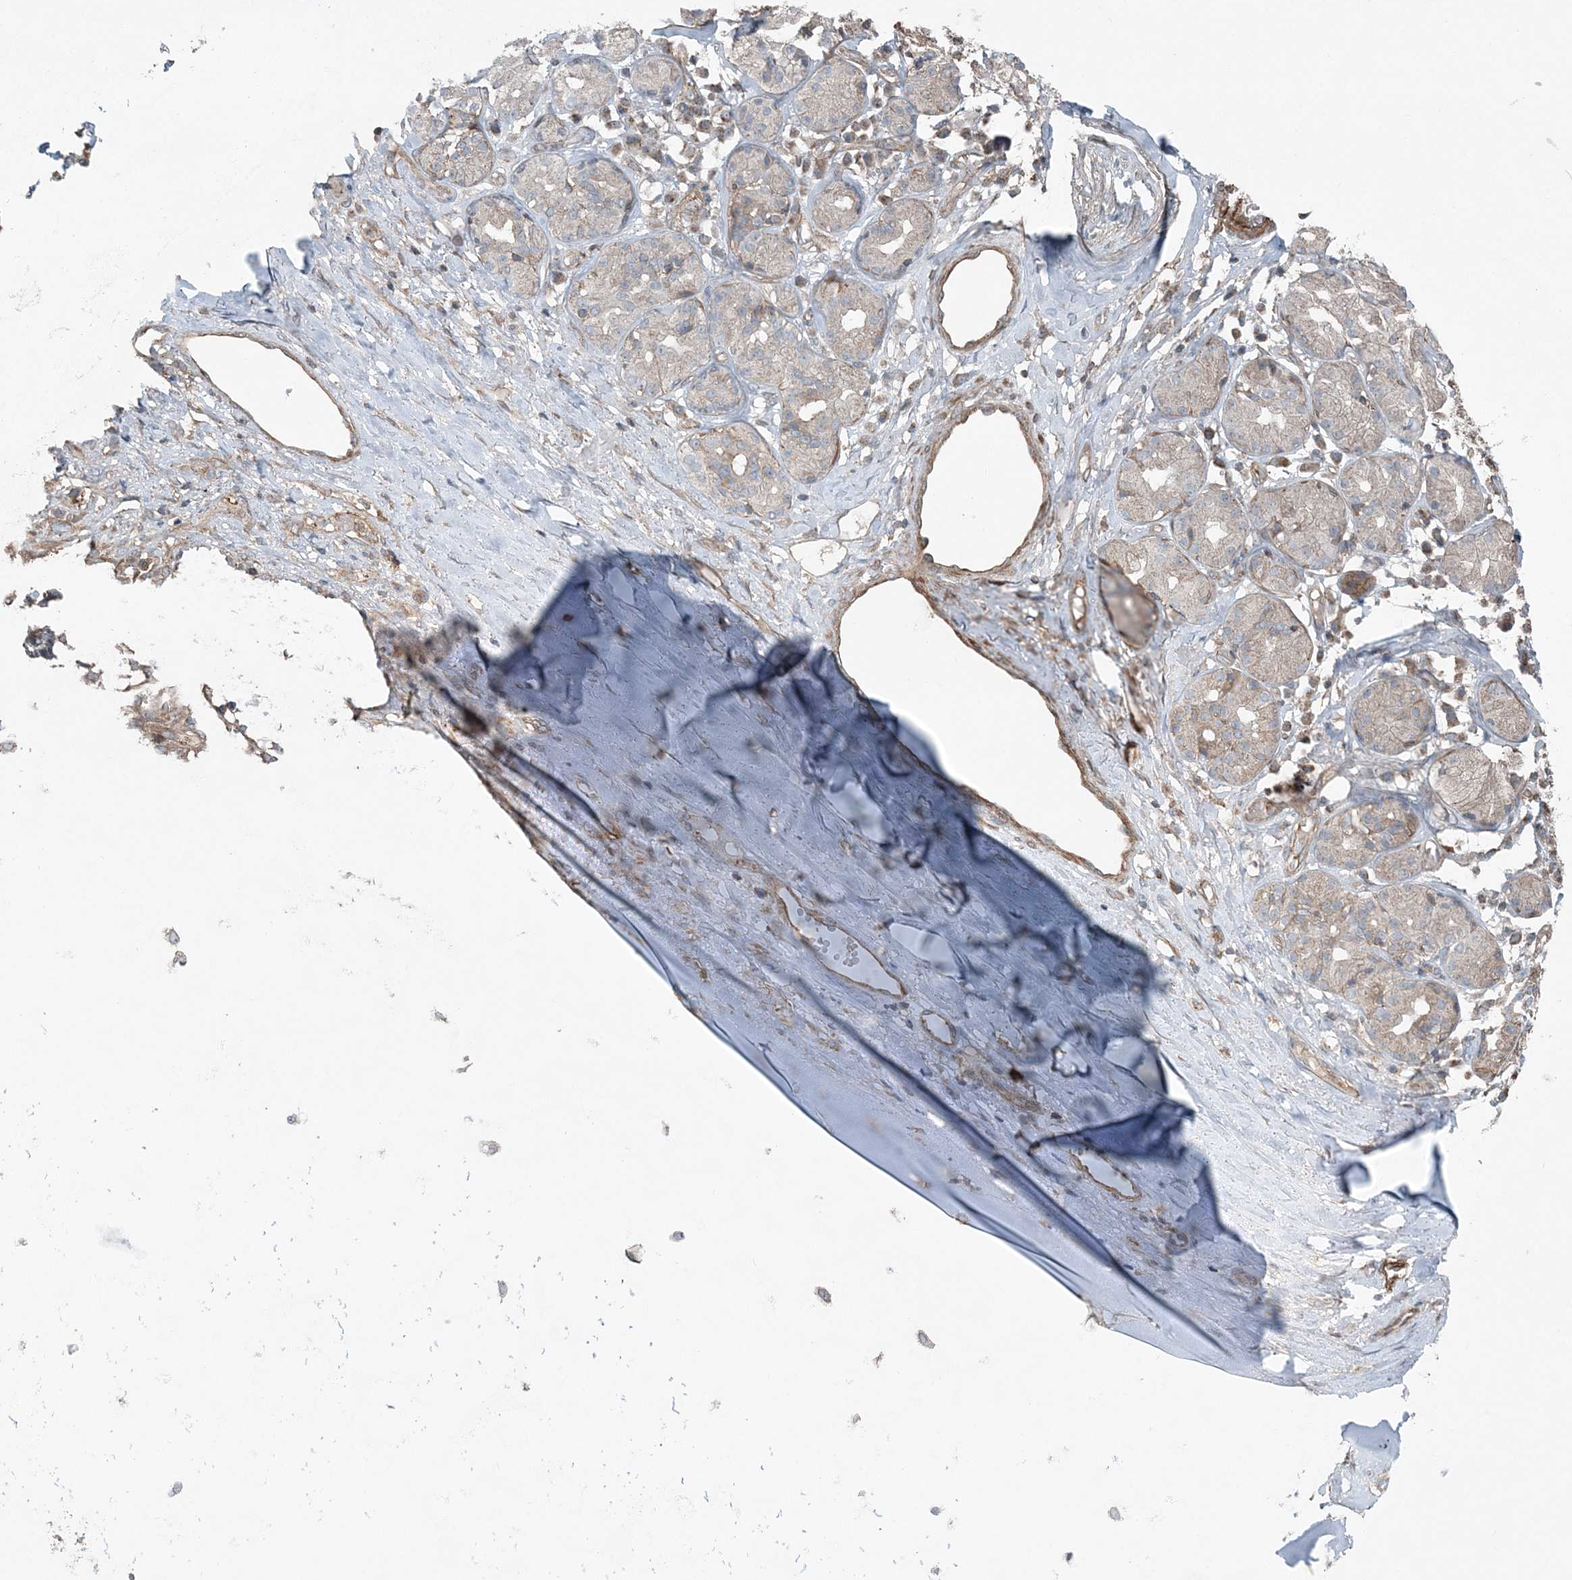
{"staining": {"intensity": "negative", "quantity": "none", "location": "none"}, "tissue": "adipose tissue", "cell_type": "Adipocytes", "image_type": "normal", "snomed": [{"axis": "morphology", "description": "Normal tissue, NOS"}, {"axis": "morphology", "description": "Basal cell carcinoma"}, {"axis": "topography", "description": "Cartilage tissue"}, {"axis": "topography", "description": "Nasopharynx"}, {"axis": "topography", "description": "Oral tissue"}], "caption": "This photomicrograph is of normal adipose tissue stained with IHC to label a protein in brown with the nuclei are counter-stained blue. There is no expression in adipocytes.", "gene": "KY", "patient": {"sex": "female", "age": 77}}